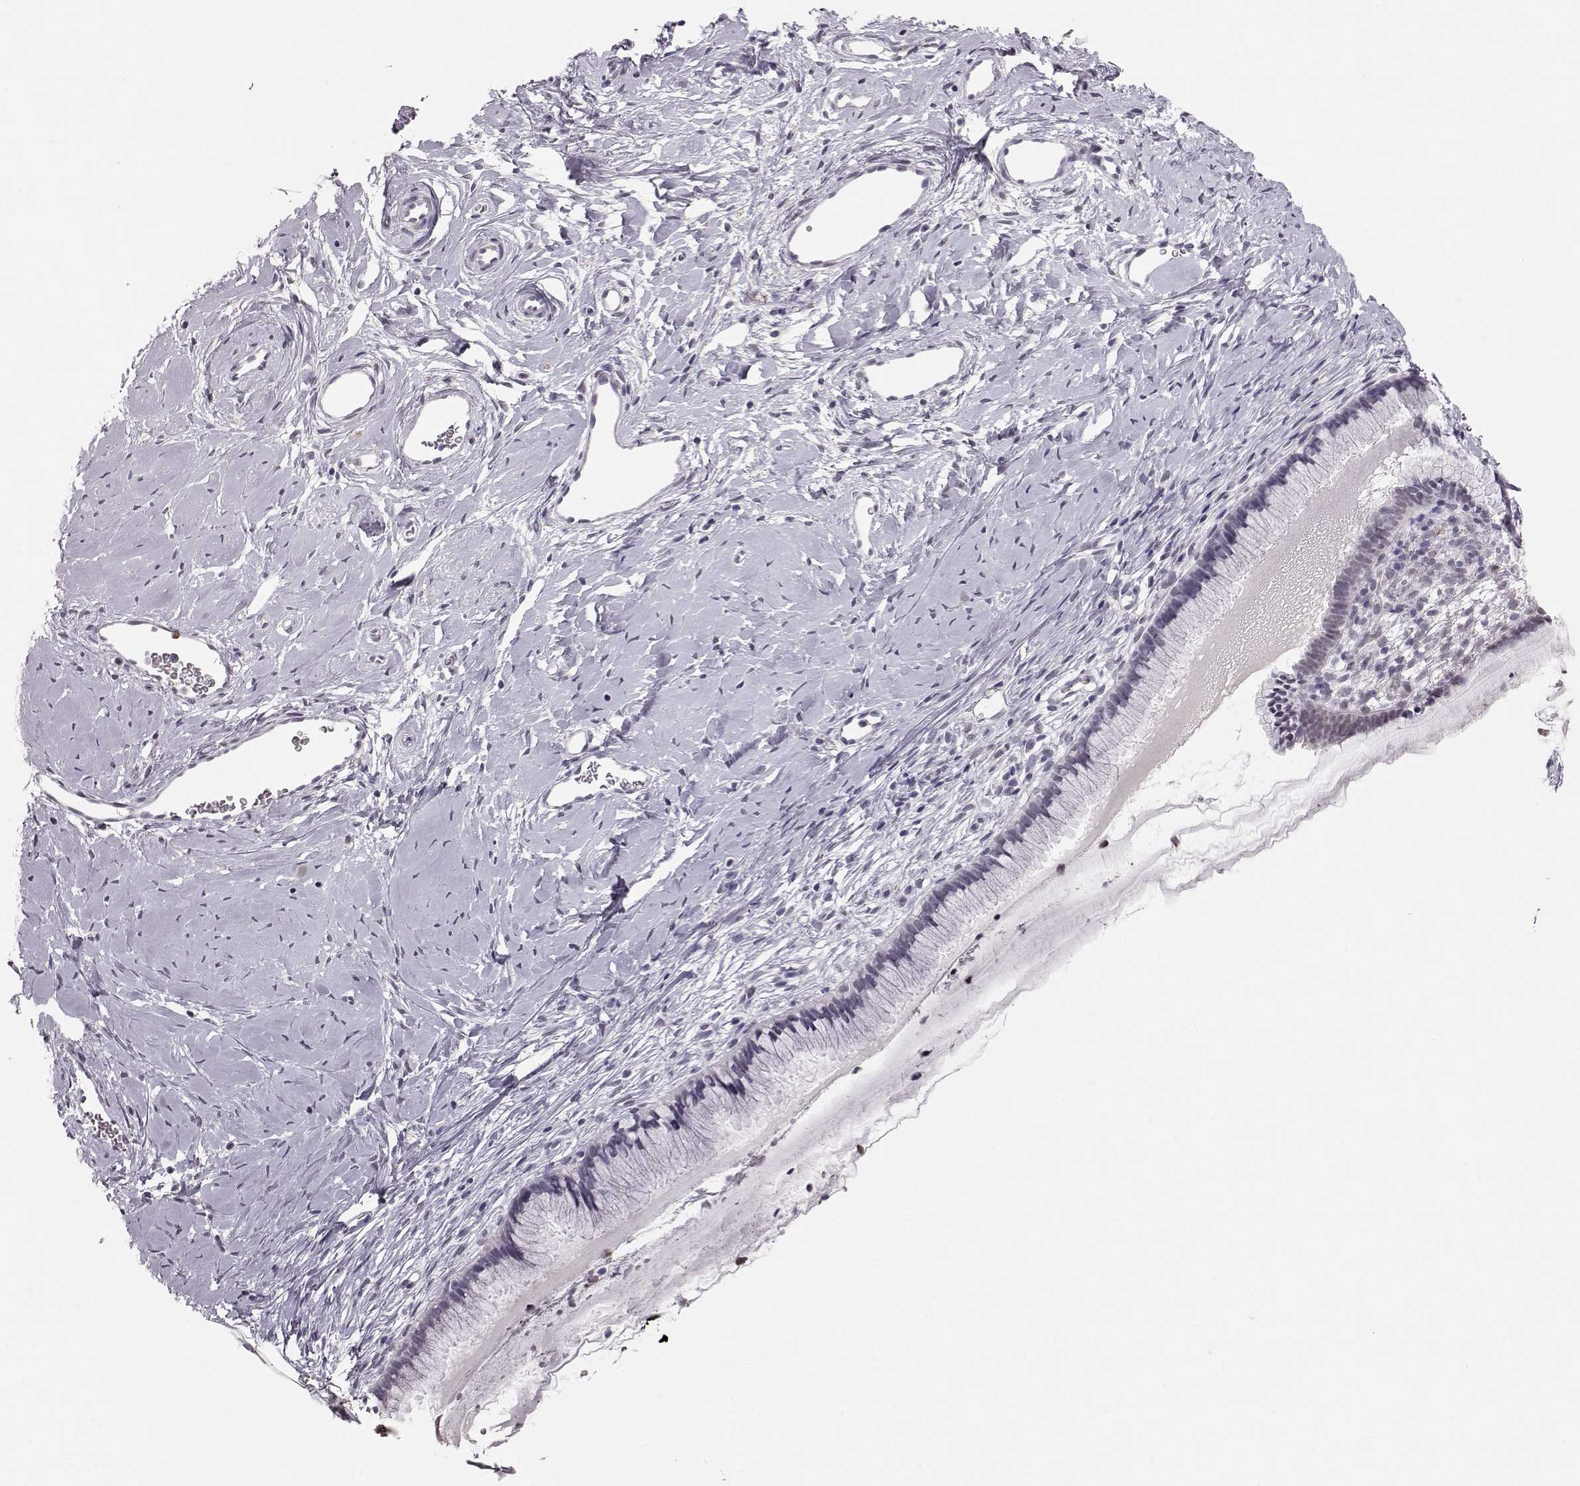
{"staining": {"intensity": "negative", "quantity": "none", "location": "none"}, "tissue": "cervix", "cell_type": "Glandular cells", "image_type": "normal", "snomed": [{"axis": "morphology", "description": "Normal tissue, NOS"}, {"axis": "topography", "description": "Cervix"}], "caption": "Immunohistochemistry image of normal cervix stained for a protein (brown), which exhibits no positivity in glandular cells.", "gene": "POU1F1", "patient": {"sex": "female", "age": 40}}